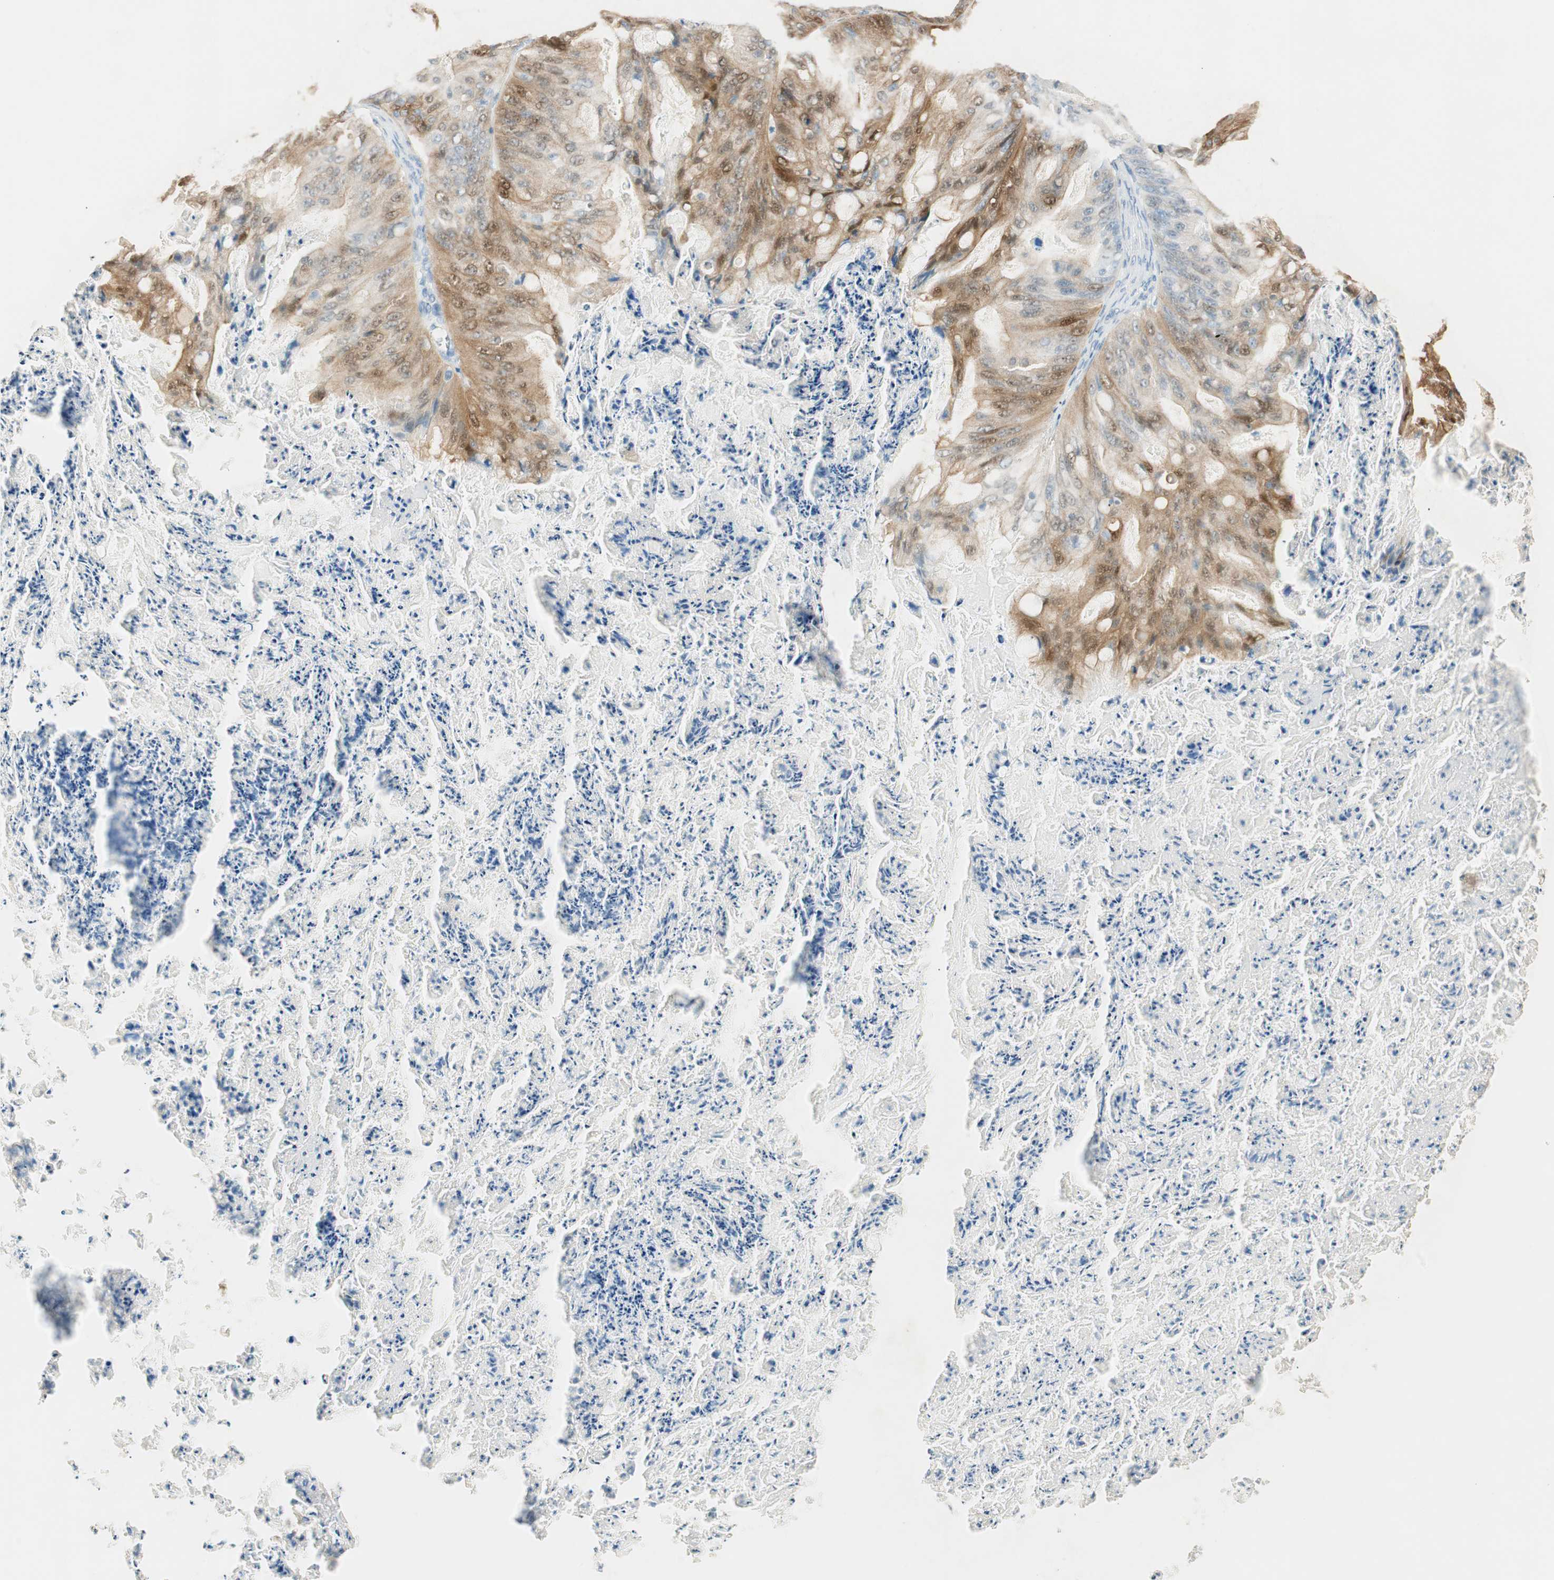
{"staining": {"intensity": "strong", "quantity": "25%-75%", "location": "cytoplasmic/membranous,nuclear"}, "tissue": "ovarian cancer", "cell_type": "Tumor cells", "image_type": "cancer", "snomed": [{"axis": "morphology", "description": "Cystadenocarcinoma, mucinous, NOS"}, {"axis": "topography", "description": "Ovary"}], "caption": "Immunohistochemical staining of ovarian cancer displays high levels of strong cytoplasmic/membranous and nuclear protein expression in approximately 25%-75% of tumor cells.", "gene": "HPGD", "patient": {"sex": "female", "age": 36}}